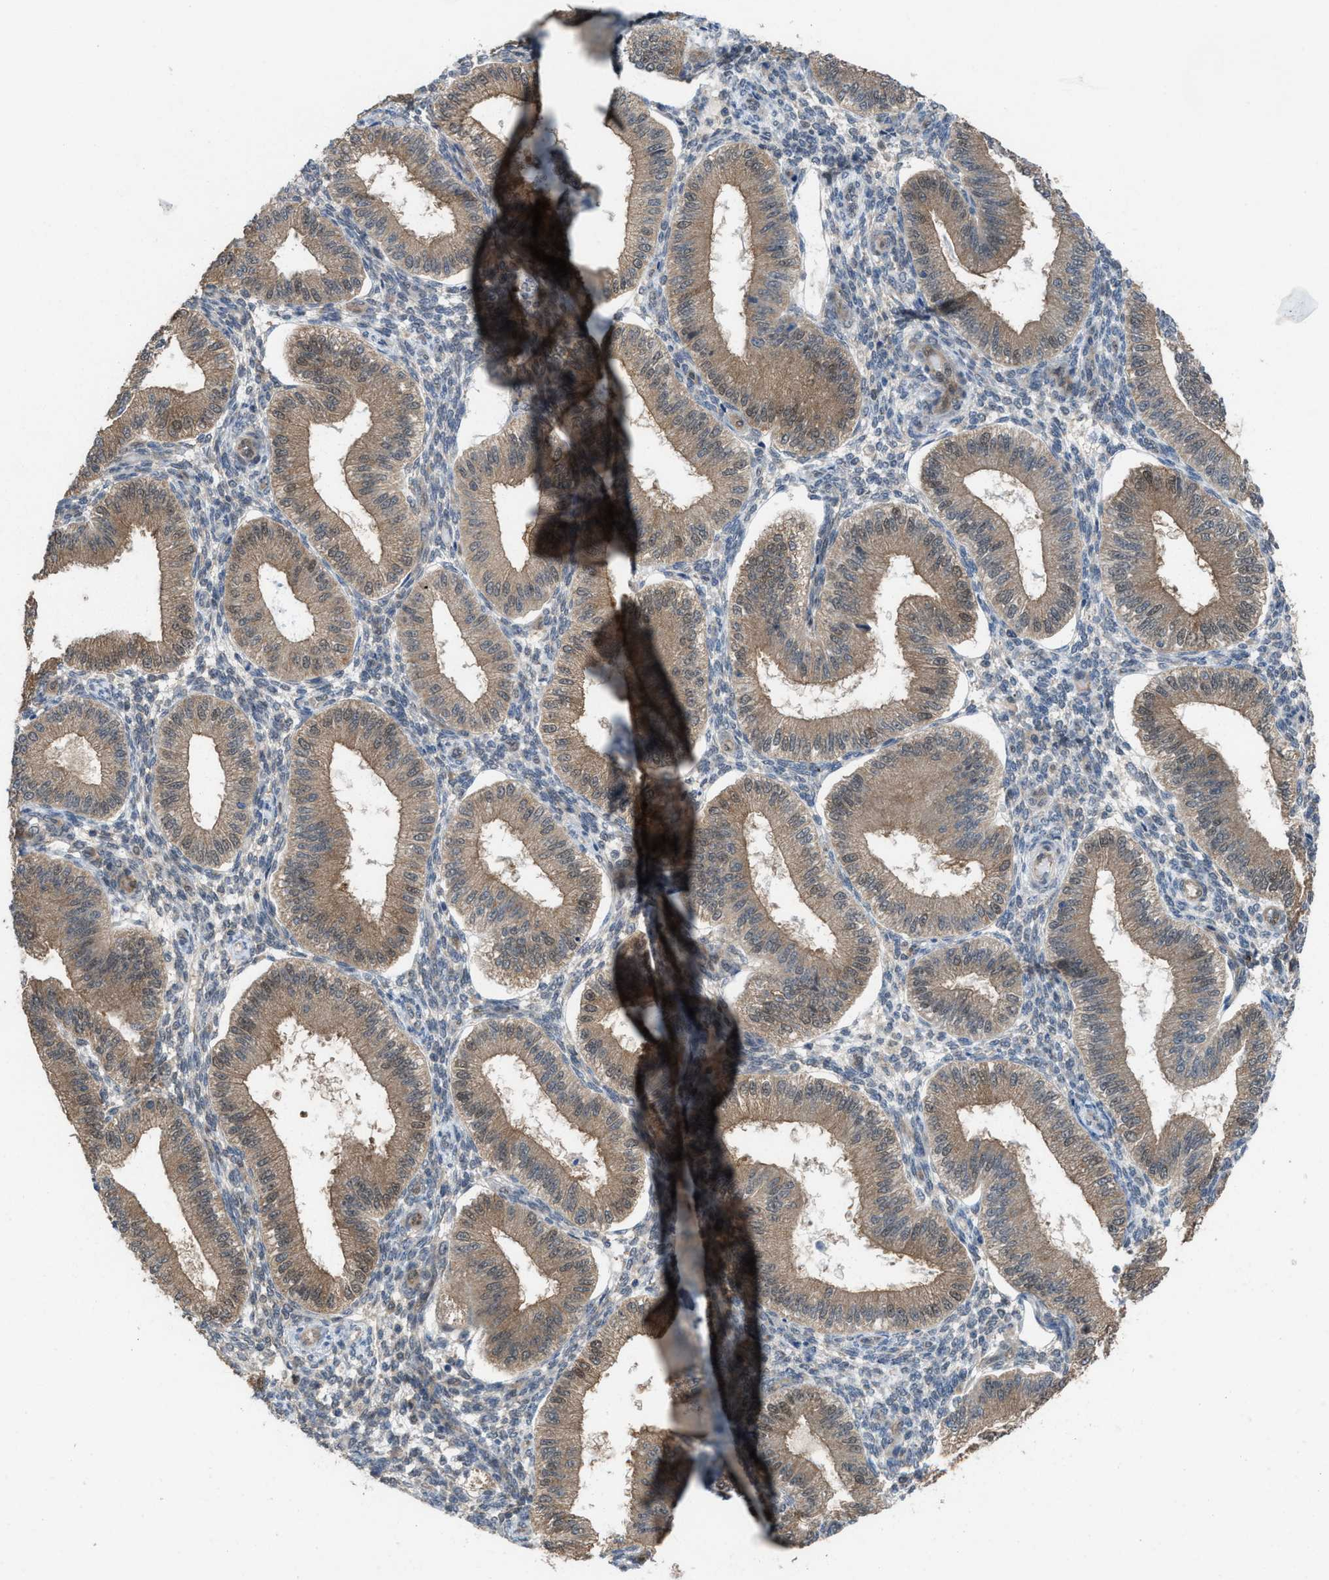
{"staining": {"intensity": "negative", "quantity": "none", "location": "none"}, "tissue": "endometrium", "cell_type": "Cells in endometrial stroma", "image_type": "normal", "snomed": [{"axis": "morphology", "description": "Normal tissue, NOS"}, {"axis": "topography", "description": "Endometrium"}], "caption": "An immunohistochemistry (IHC) histopathology image of benign endometrium is shown. There is no staining in cells in endometrial stroma of endometrium.", "gene": "PLAA", "patient": {"sex": "female", "age": 39}}